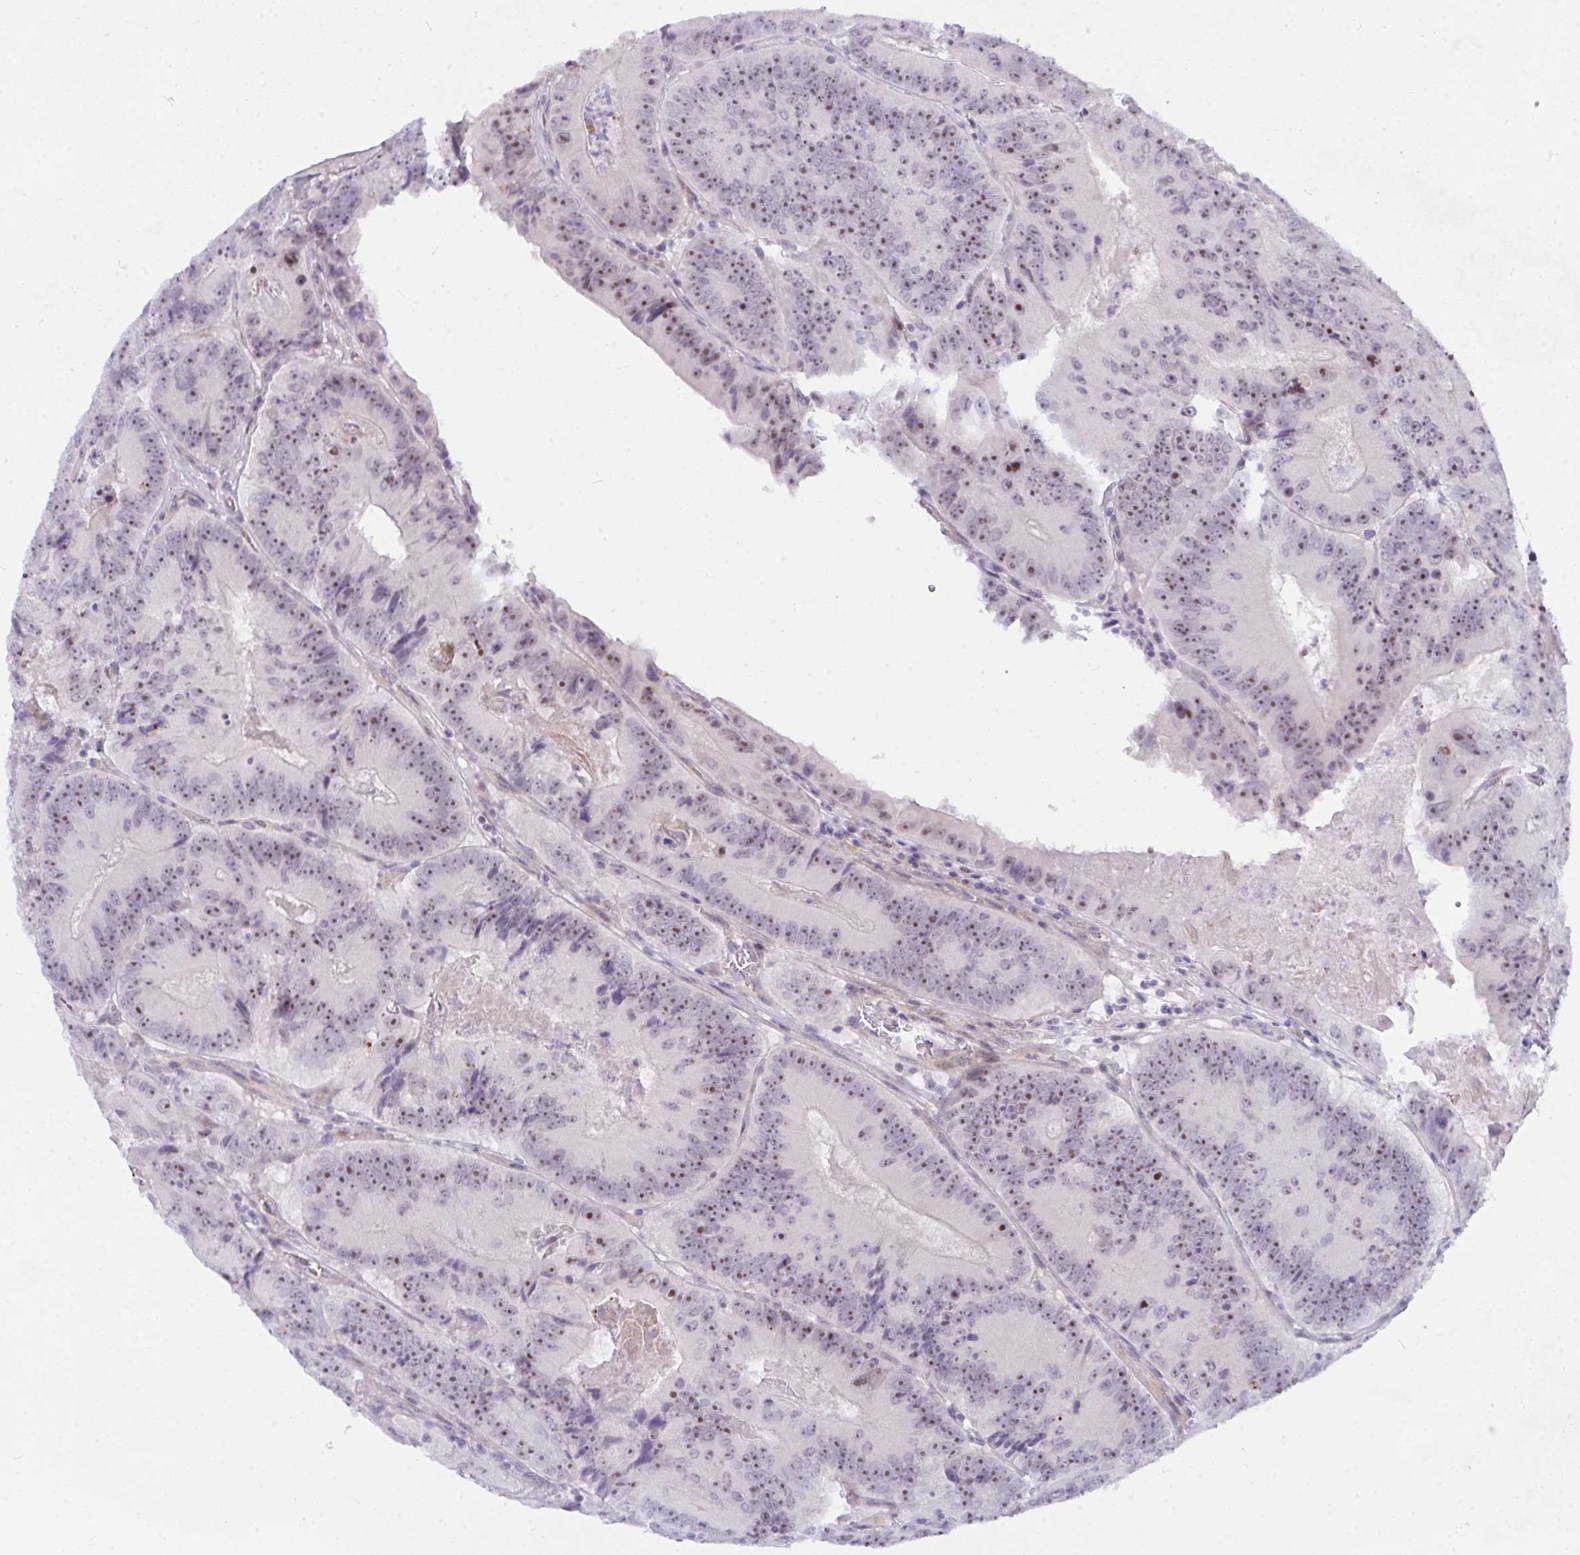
{"staining": {"intensity": "moderate", "quantity": ">75%", "location": "nuclear"}, "tissue": "colorectal cancer", "cell_type": "Tumor cells", "image_type": "cancer", "snomed": [{"axis": "morphology", "description": "Adenocarcinoma, NOS"}, {"axis": "topography", "description": "Colon"}], "caption": "Human adenocarcinoma (colorectal) stained for a protein (brown) shows moderate nuclear positive expression in about >75% of tumor cells.", "gene": "NFXL1", "patient": {"sex": "female", "age": 86}}